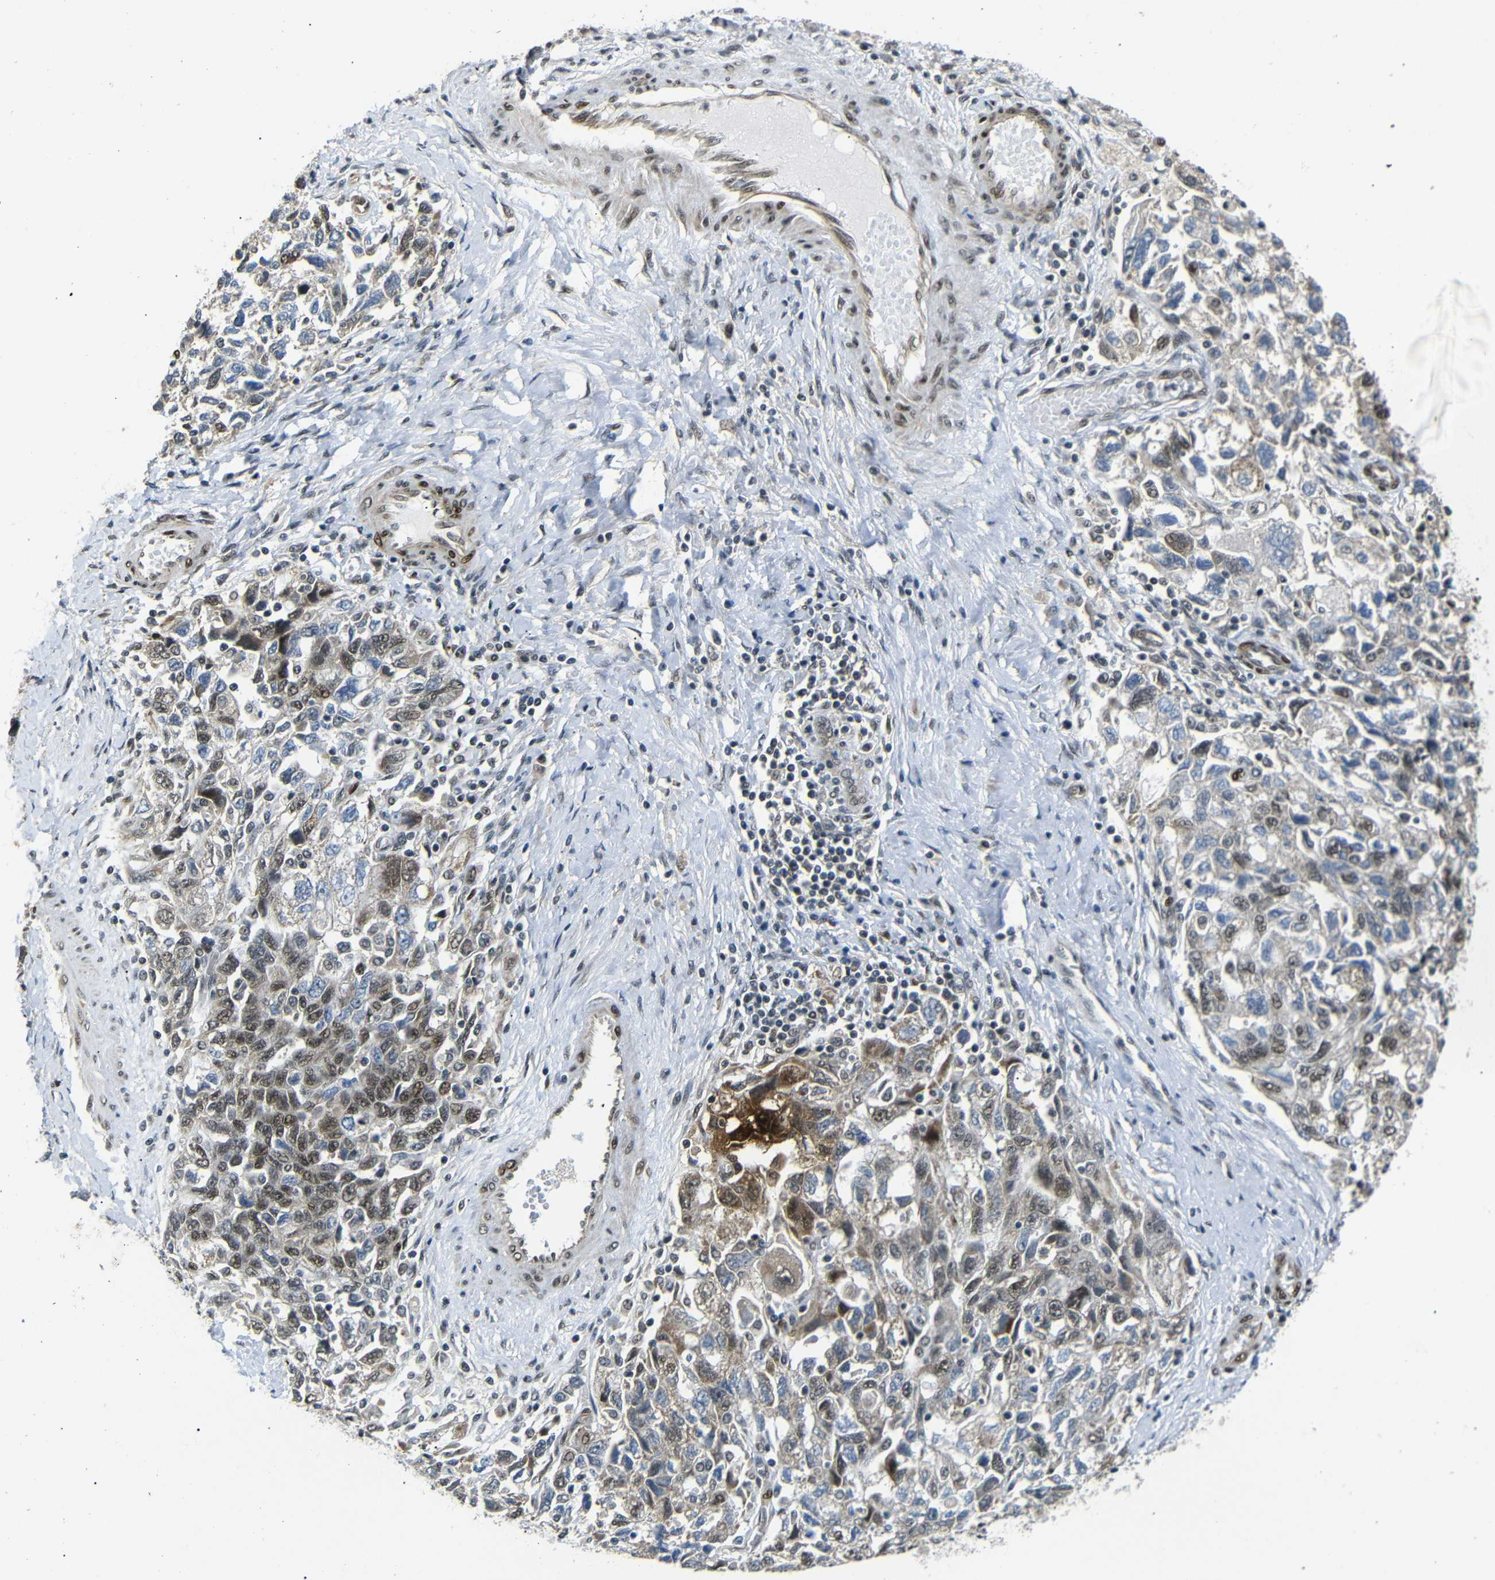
{"staining": {"intensity": "moderate", "quantity": "25%-75%", "location": "cytoplasmic/membranous,nuclear"}, "tissue": "ovarian cancer", "cell_type": "Tumor cells", "image_type": "cancer", "snomed": [{"axis": "morphology", "description": "Carcinoma, NOS"}, {"axis": "morphology", "description": "Cystadenocarcinoma, serous, NOS"}, {"axis": "topography", "description": "Ovary"}], "caption": "IHC image of human ovarian cancer stained for a protein (brown), which exhibits medium levels of moderate cytoplasmic/membranous and nuclear positivity in approximately 25%-75% of tumor cells.", "gene": "TBX2", "patient": {"sex": "female", "age": 69}}